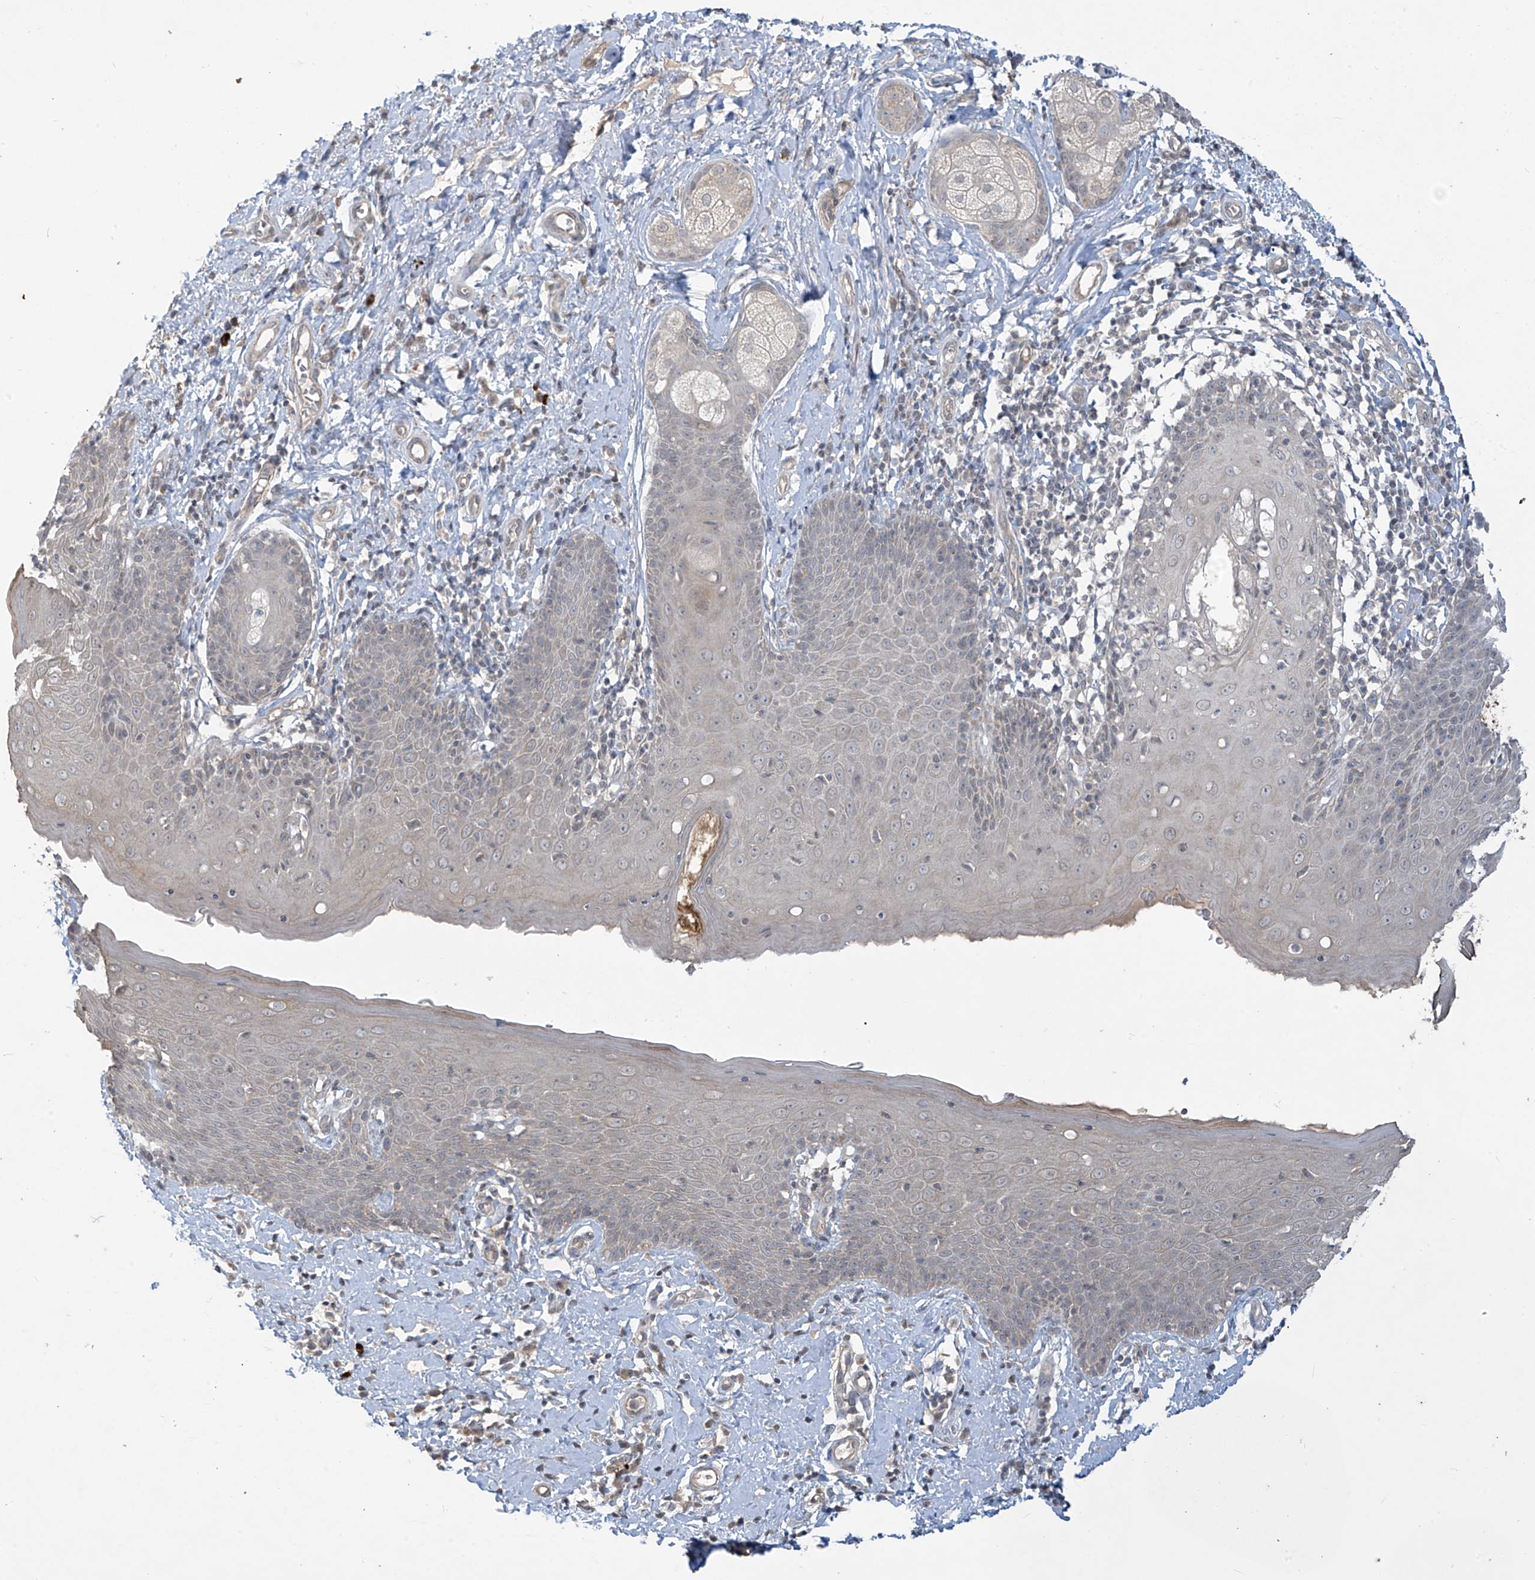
{"staining": {"intensity": "weak", "quantity": "<25%", "location": "cytoplasmic/membranous"}, "tissue": "skin", "cell_type": "Epidermal cells", "image_type": "normal", "snomed": [{"axis": "morphology", "description": "Normal tissue, NOS"}, {"axis": "topography", "description": "Vulva"}], "caption": "IHC micrograph of unremarkable skin stained for a protein (brown), which reveals no staining in epidermal cells.", "gene": "DGKQ", "patient": {"sex": "female", "age": 66}}